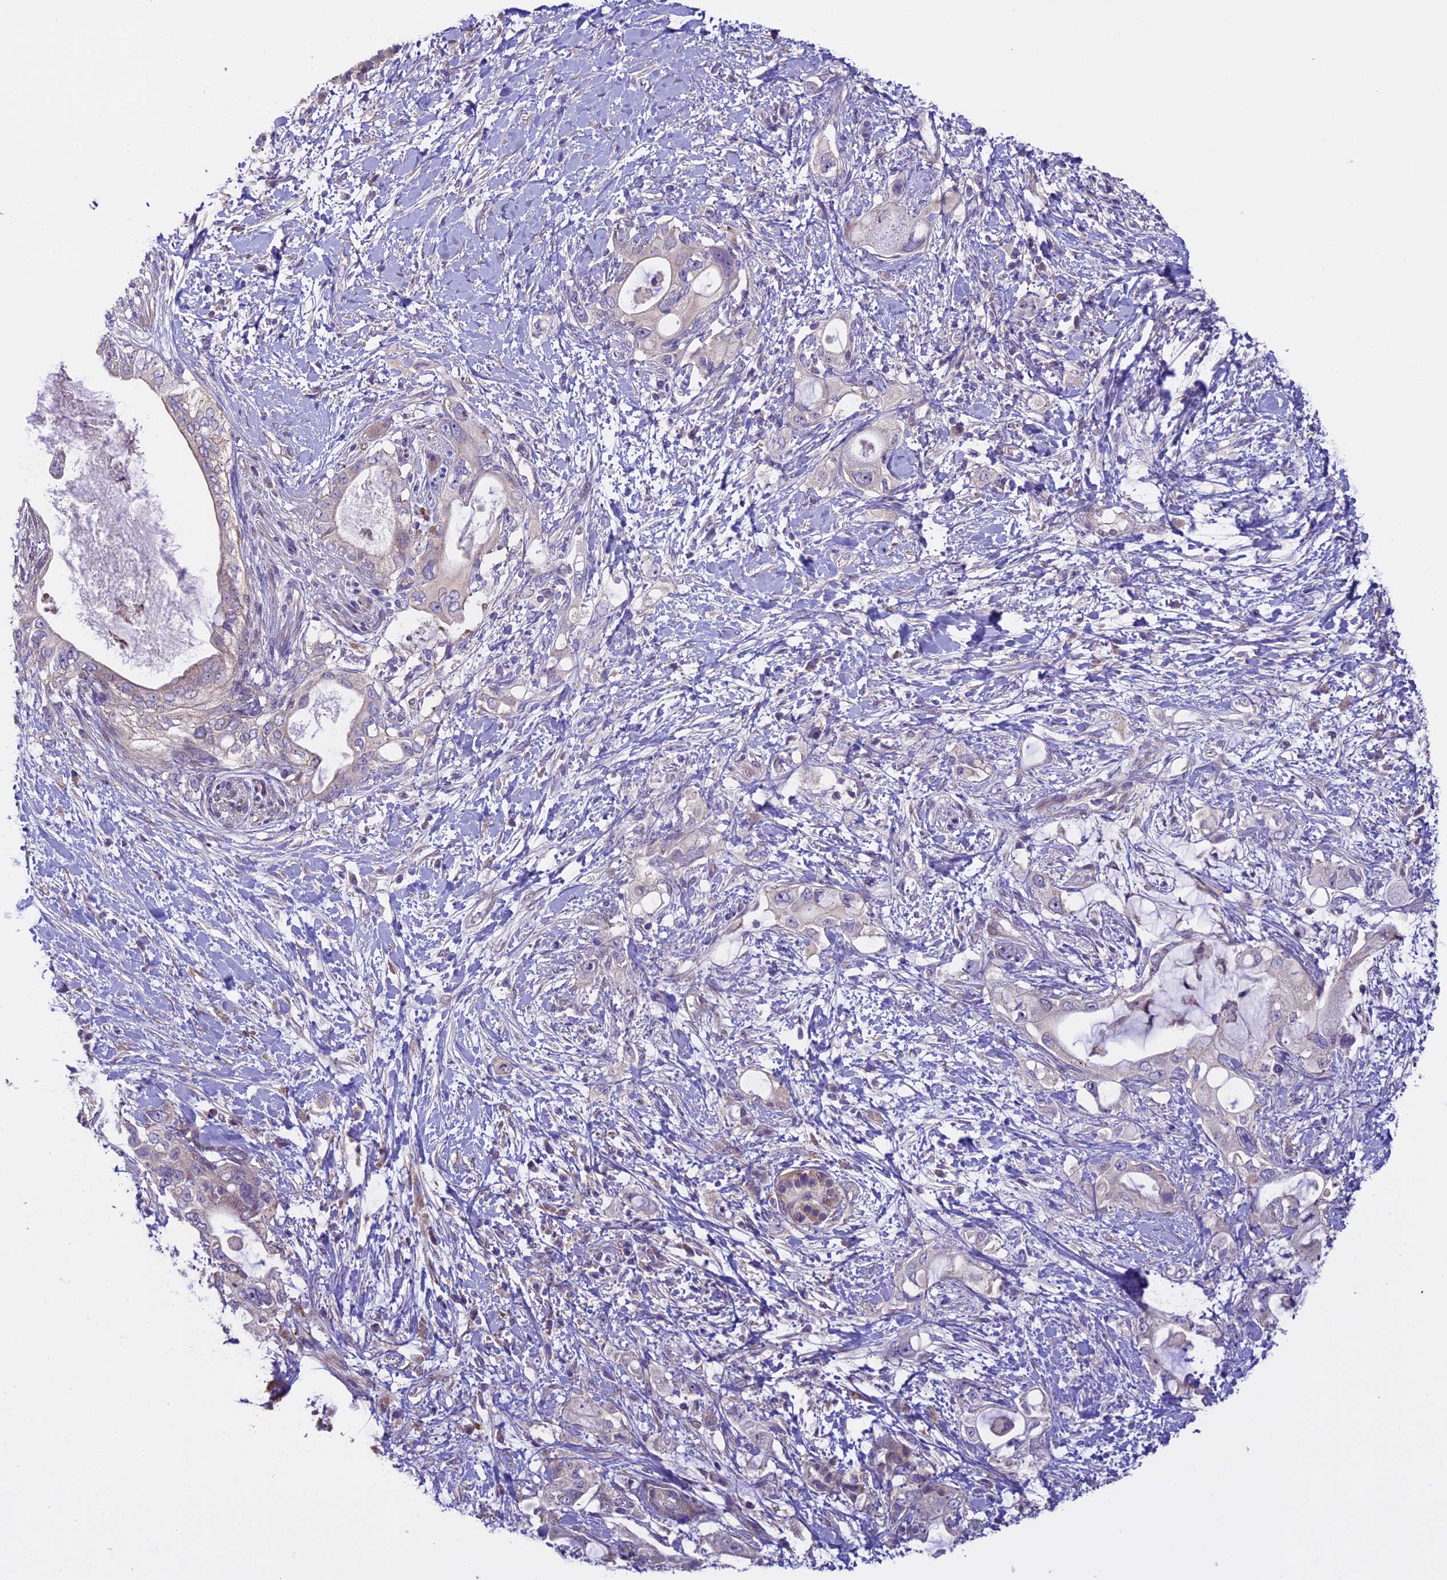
{"staining": {"intensity": "negative", "quantity": "none", "location": "none"}, "tissue": "pancreatic cancer", "cell_type": "Tumor cells", "image_type": "cancer", "snomed": [{"axis": "morphology", "description": "Adenocarcinoma, NOS"}, {"axis": "topography", "description": "Pancreas"}], "caption": "IHC of adenocarcinoma (pancreatic) displays no expression in tumor cells. (DAB IHC, high magnification).", "gene": "SPIRE1", "patient": {"sex": "female", "age": 56}}